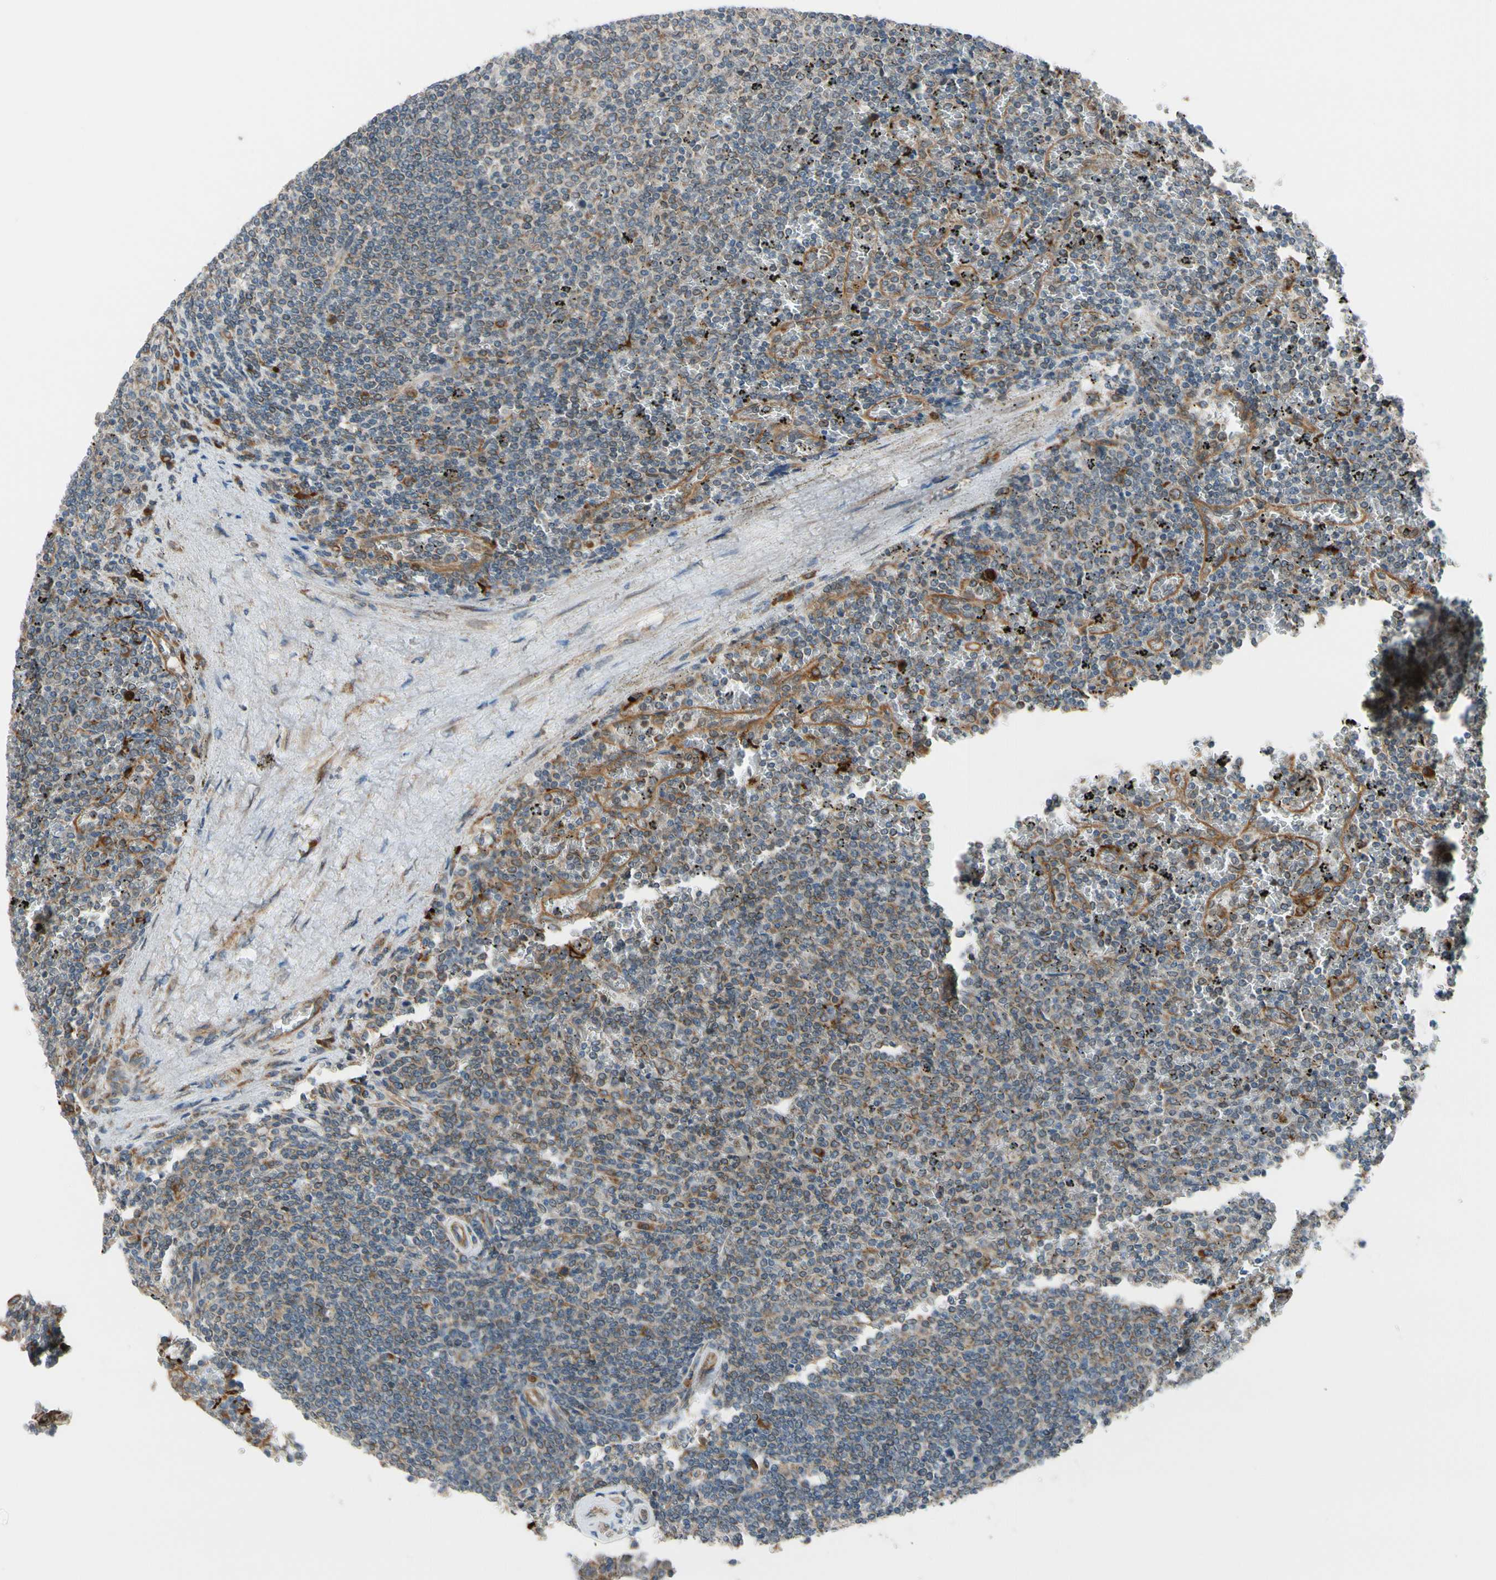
{"staining": {"intensity": "moderate", "quantity": "25%-75%", "location": "cytoplasmic/membranous"}, "tissue": "lymphoma", "cell_type": "Tumor cells", "image_type": "cancer", "snomed": [{"axis": "morphology", "description": "Malignant lymphoma, non-Hodgkin's type, Low grade"}, {"axis": "topography", "description": "Spleen"}], "caption": "Immunohistochemical staining of human lymphoma demonstrates medium levels of moderate cytoplasmic/membranous staining in approximately 25%-75% of tumor cells.", "gene": "CLCC1", "patient": {"sex": "female", "age": 77}}